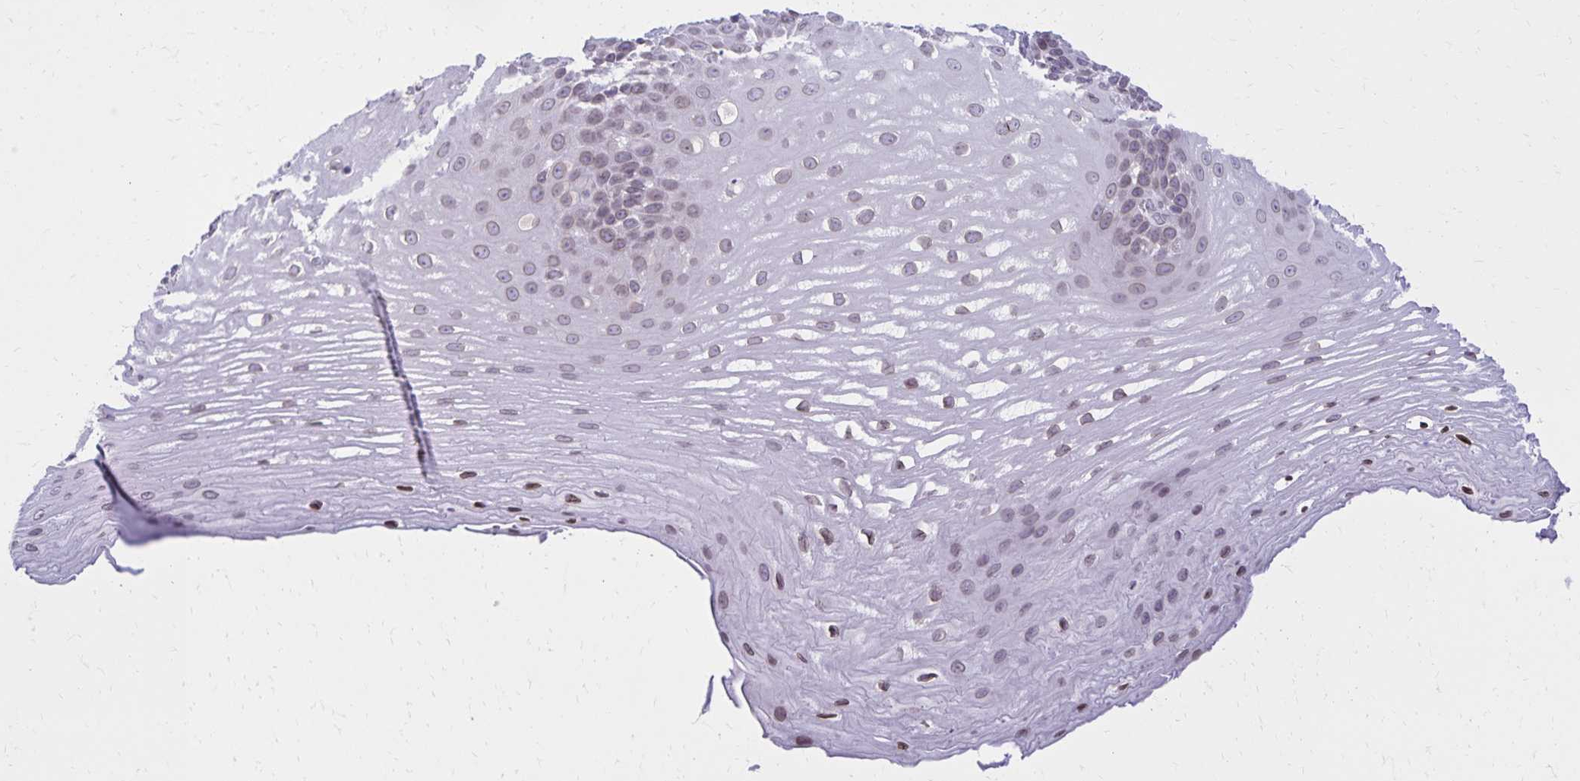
{"staining": {"intensity": "weak", "quantity": "25%-75%", "location": "nuclear"}, "tissue": "esophagus", "cell_type": "Squamous epithelial cells", "image_type": "normal", "snomed": [{"axis": "morphology", "description": "Normal tissue, NOS"}, {"axis": "topography", "description": "Esophagus"}], "caption": "An image showing weak nuclear expression in about 25%-75% of squamous epithelial cells in benign esophagus, as visualized by brown immunohistochemical staining.", "gene": "FAM166C", "patient": {"sex": "male", "age": 62}}